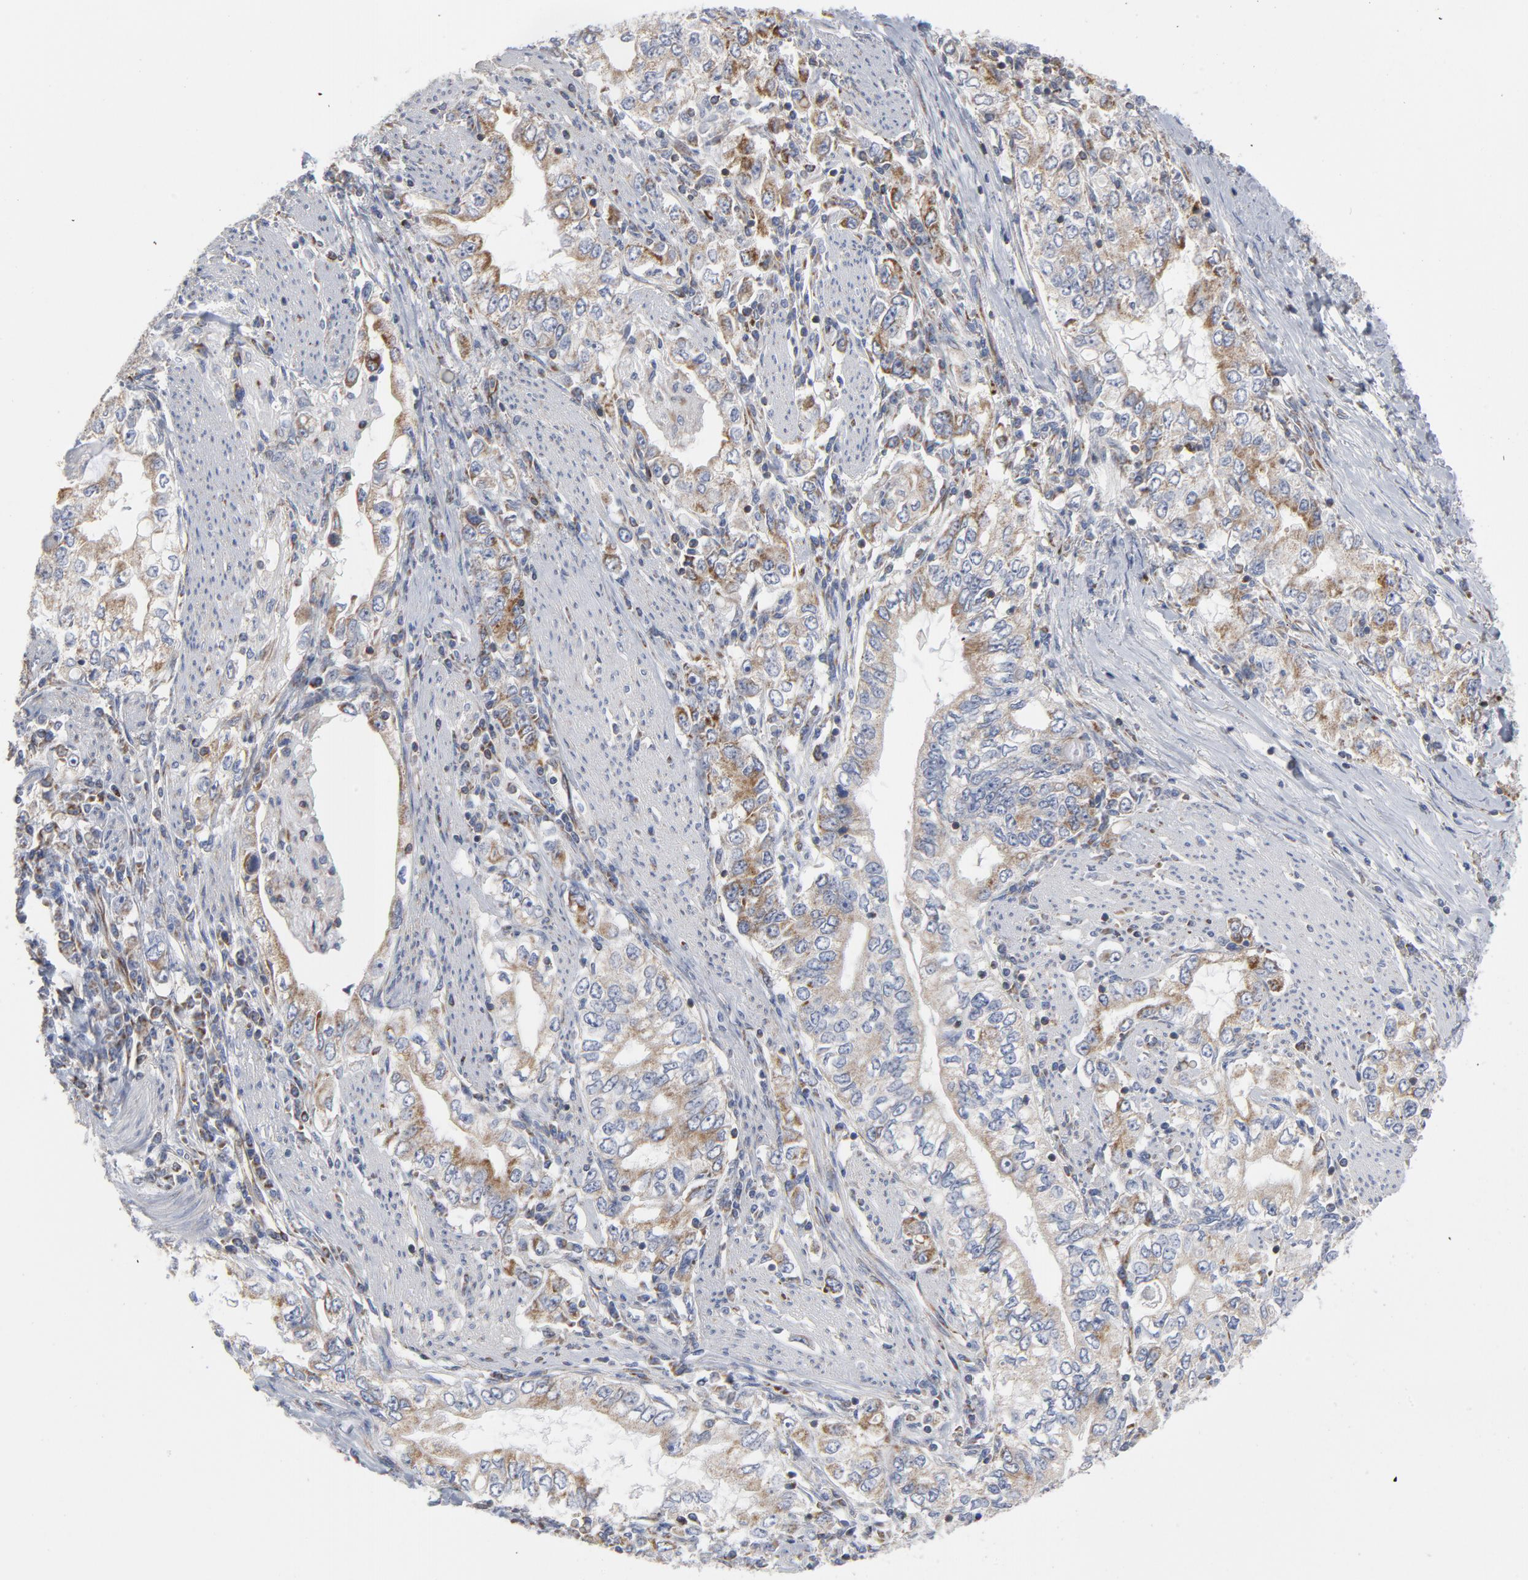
{"staining": {"intensity": "moderate", "quantity": "25%-75%", "location": "cytoplasmic/membranous"}, "tissue": "stomach cancer", "cell_type": "Tumor cells", "image_type": "cancer", "snomed": [{"axis": "morphology", "description": "Adenocarcinoma, NOS"}, {"axis": "topography", "description": "Stomach, lower"}], "caption": "High-power microscopy captured an immunohistochemistry histopathology image of adenocarcinoma (stomach), revealing moderate cytoplasmic/membranous positivity in approximately 25%-75% of tumor cells.", "gene": "OXA1L", "patient": {"sex": "female", "age": 72}}